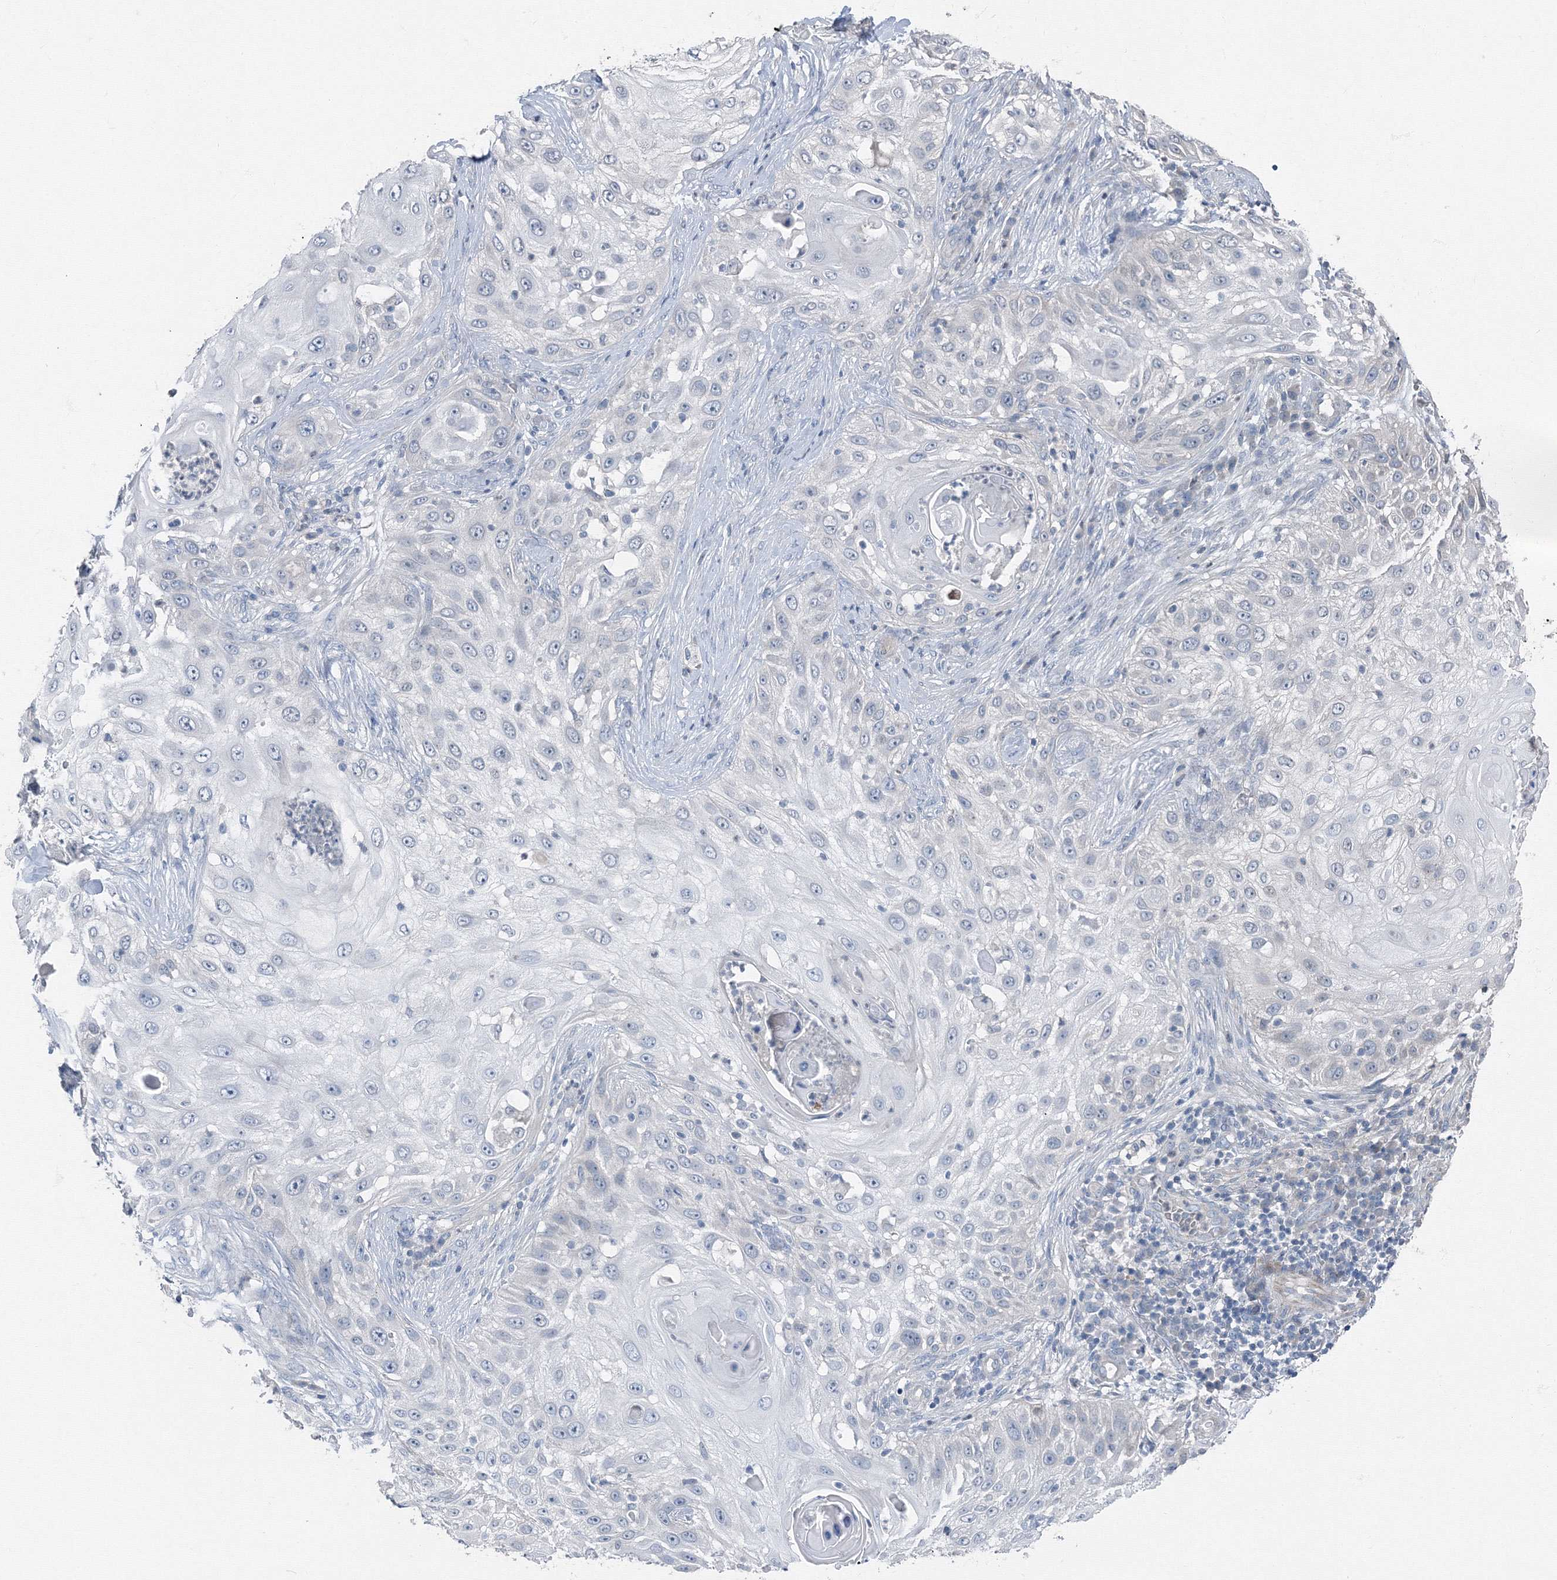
{"staining": {"intensity": "negative", "quantity": "none", "location": "none"}, "tissue": "skin cancer", "cell_type": "Tumor cells", "image_type": "cancer", "snomed": [{"axis": "morphology", "description": "Squamous cell carcinoma, NOS"}, {"axis": "topography", "description": "Skin"}], "caption": "IHC histopathology image of human skin cancer (squamous cell carcinoma) stained for a protein (brown), which demonstrates no expression in tumor cells.", "gene": "AASDH", "patient": {"sex": "female", "age": 44}}